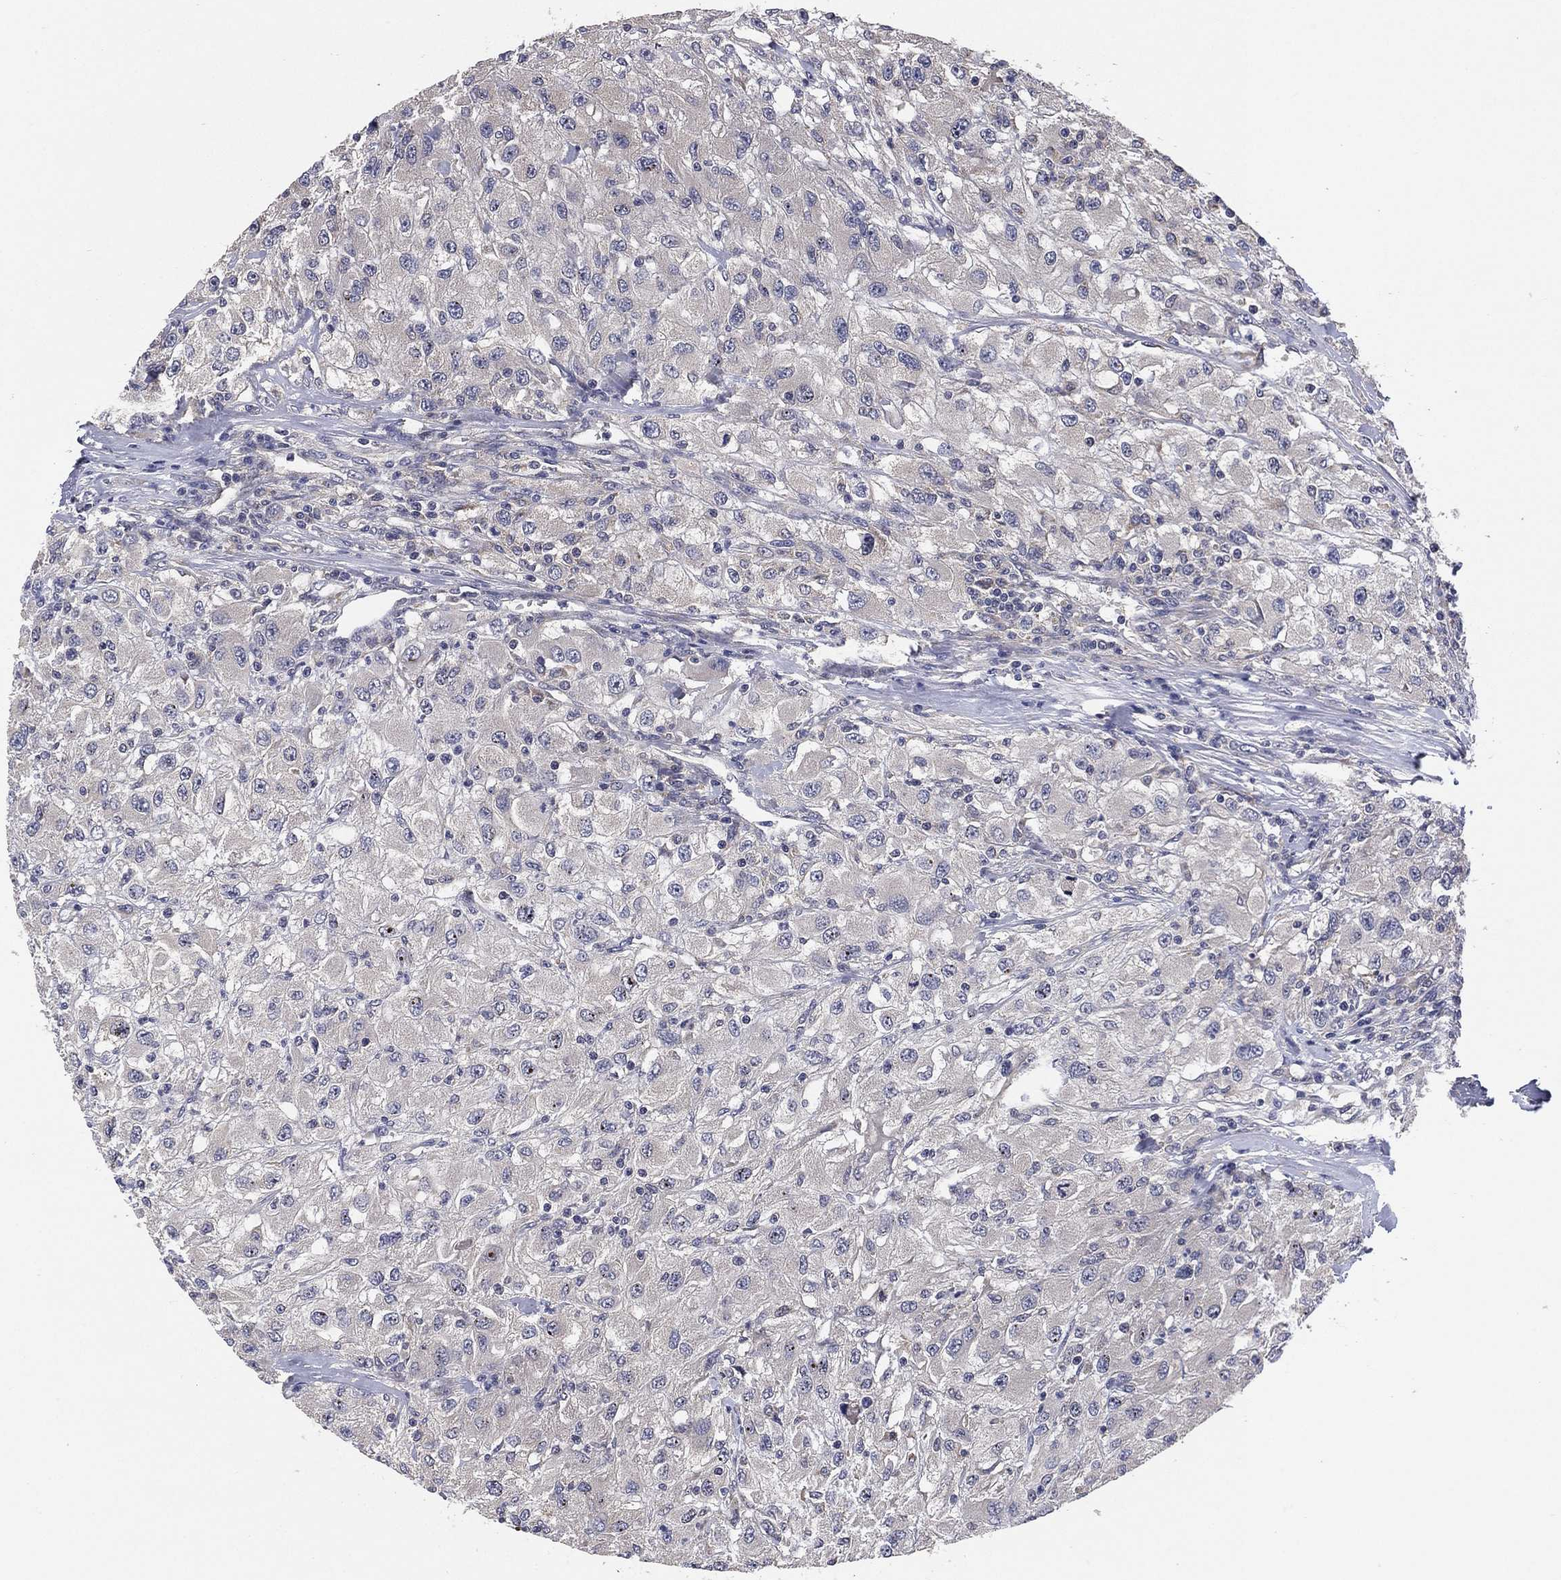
{"staining": {"intensity": "negative", "quantity": "none", "location": "none"}, "tissue": "renal cancer", "cell_type": "Tumor cells", "image_type": "cancer", "snomed": [{"axis": "morphology", "description": "Adenocarcinoma, NOS"}, {"axis": "topography", "description": "Kidney"}], "caption": "Immunohistochemistry image of human renal cancer (adenocarcinoma) stained for a protein (brown), which displays no positivity in tumor cells.", "gene": "SELENOO", "patient": {"sex": "female", "age": 67}}